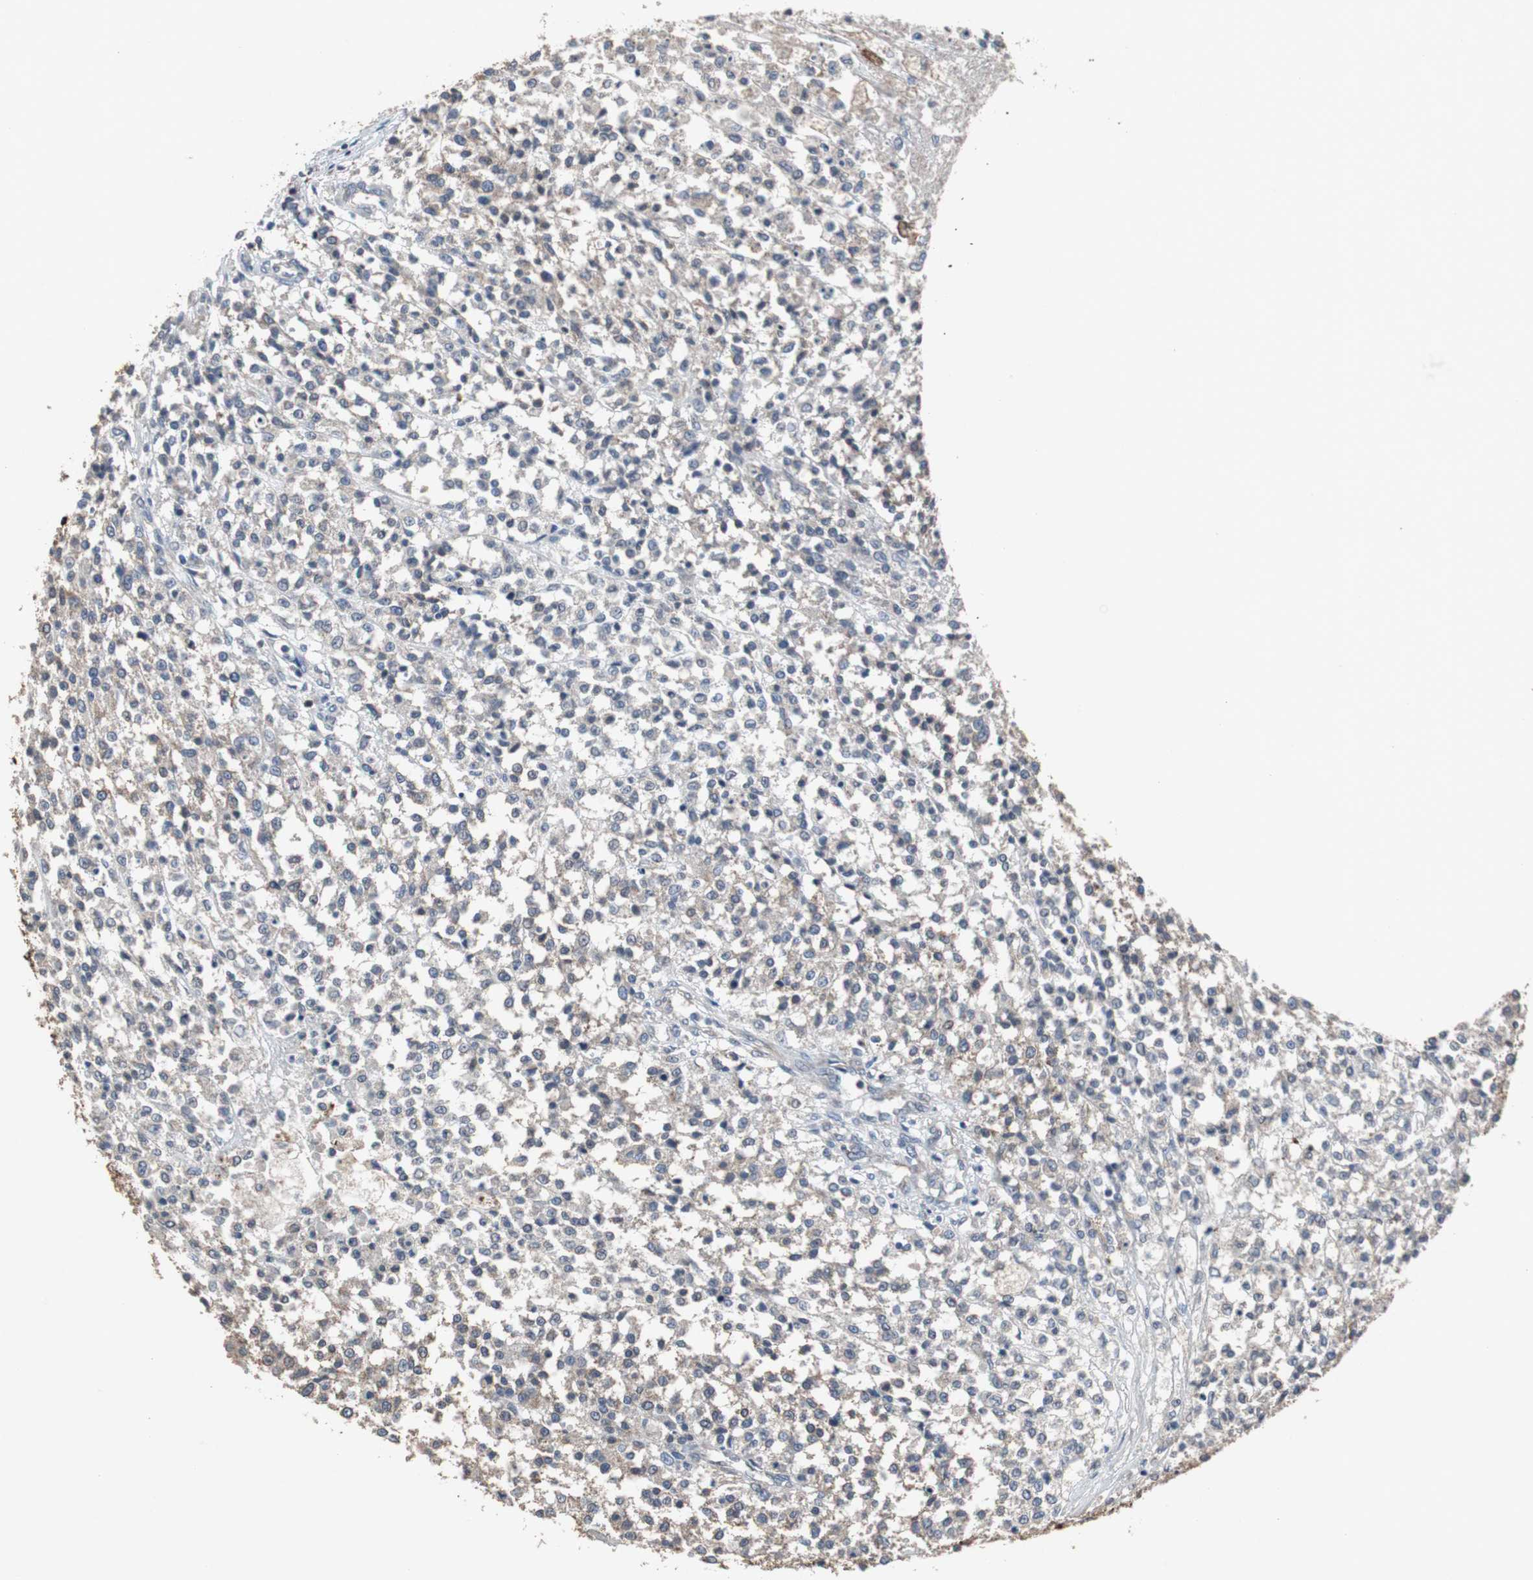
{"staining": {"intensity": "weak", "quantity": "25%-75%", "location": "cytoplasmic/membranous"}, "tissue": "testis cancer", "cell_type": "Tumor cells", "image_type": "cancer", "snomed": [{"axis": "morphology", "description": "Seminoma, NOS"}, {"axis": "topography", "description": "Testis"}], "caption": "The image displays a brown stain indicating the presence of a protein in the cytoplasmic/membranous of tumor cells in testis seminoma.", "gene": "USP10", "patient": {"sex": "male", "age": 59}}